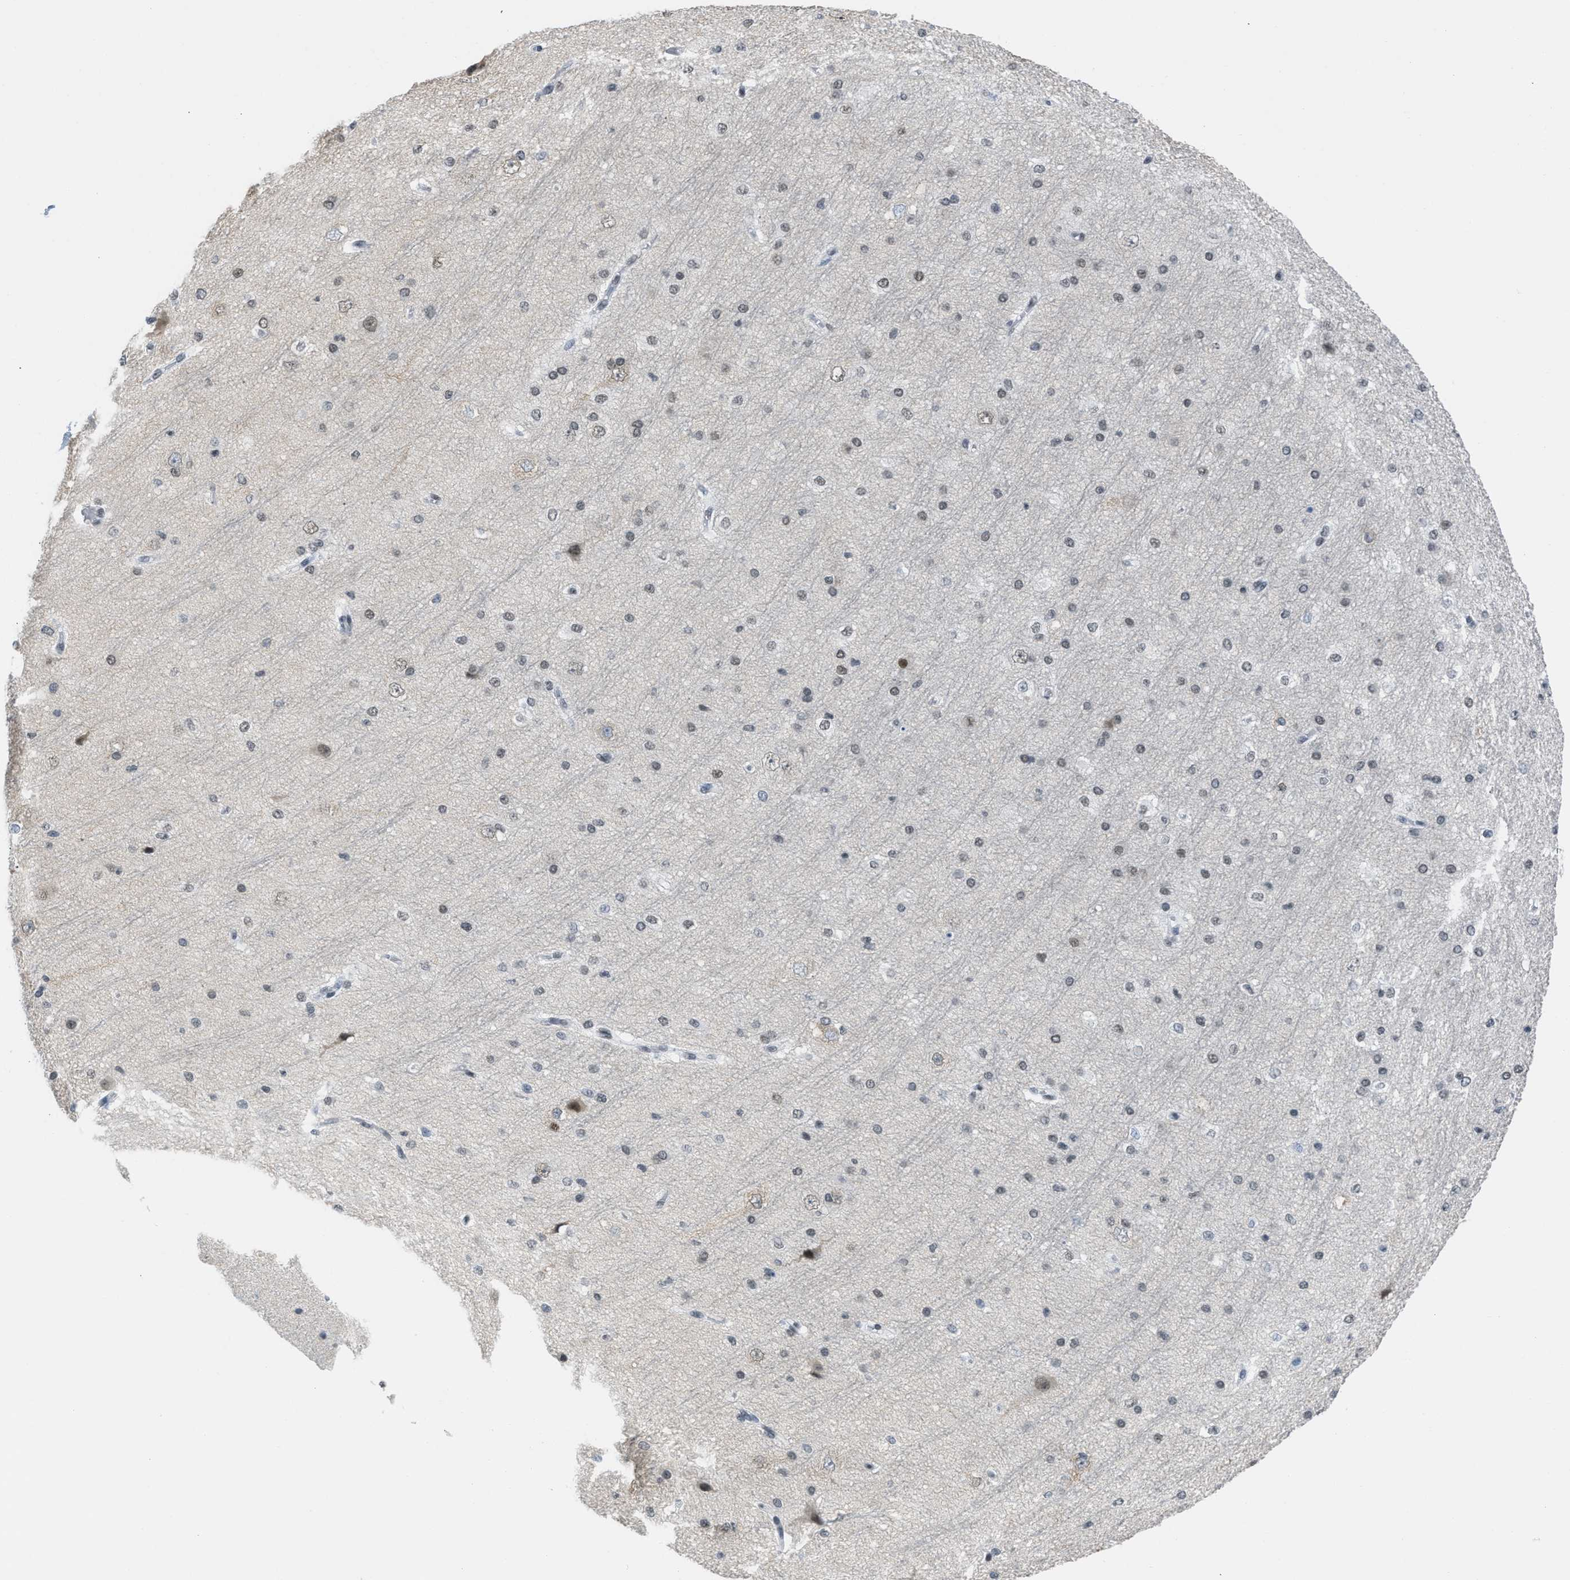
{"staining": {"intensity": "negative", "quantity": "none", "location": "none"}, "tissue": "cerebral cortex", "cell_type": "Endothelial cells", "image_type": "normal", "snomed": [{"axis": "morphology", "description": "Normal tissue, NOS"}, {"axis": "morphology", "description": "Developmental malformation"}, {"axis": "topography", "description": "Cerebral cortex"}], "caption": "Immunohistochemistry of benign human cerebral cortex exhibits no positivity in endothelial cells. (DAB (3,3'-diaminobenzidine) immunohistochemistry (IHC) visualized using brightfield microscopy, high magnification).", "gene": "SCAF4", "patient": {"sex": "female", "age": 30}}